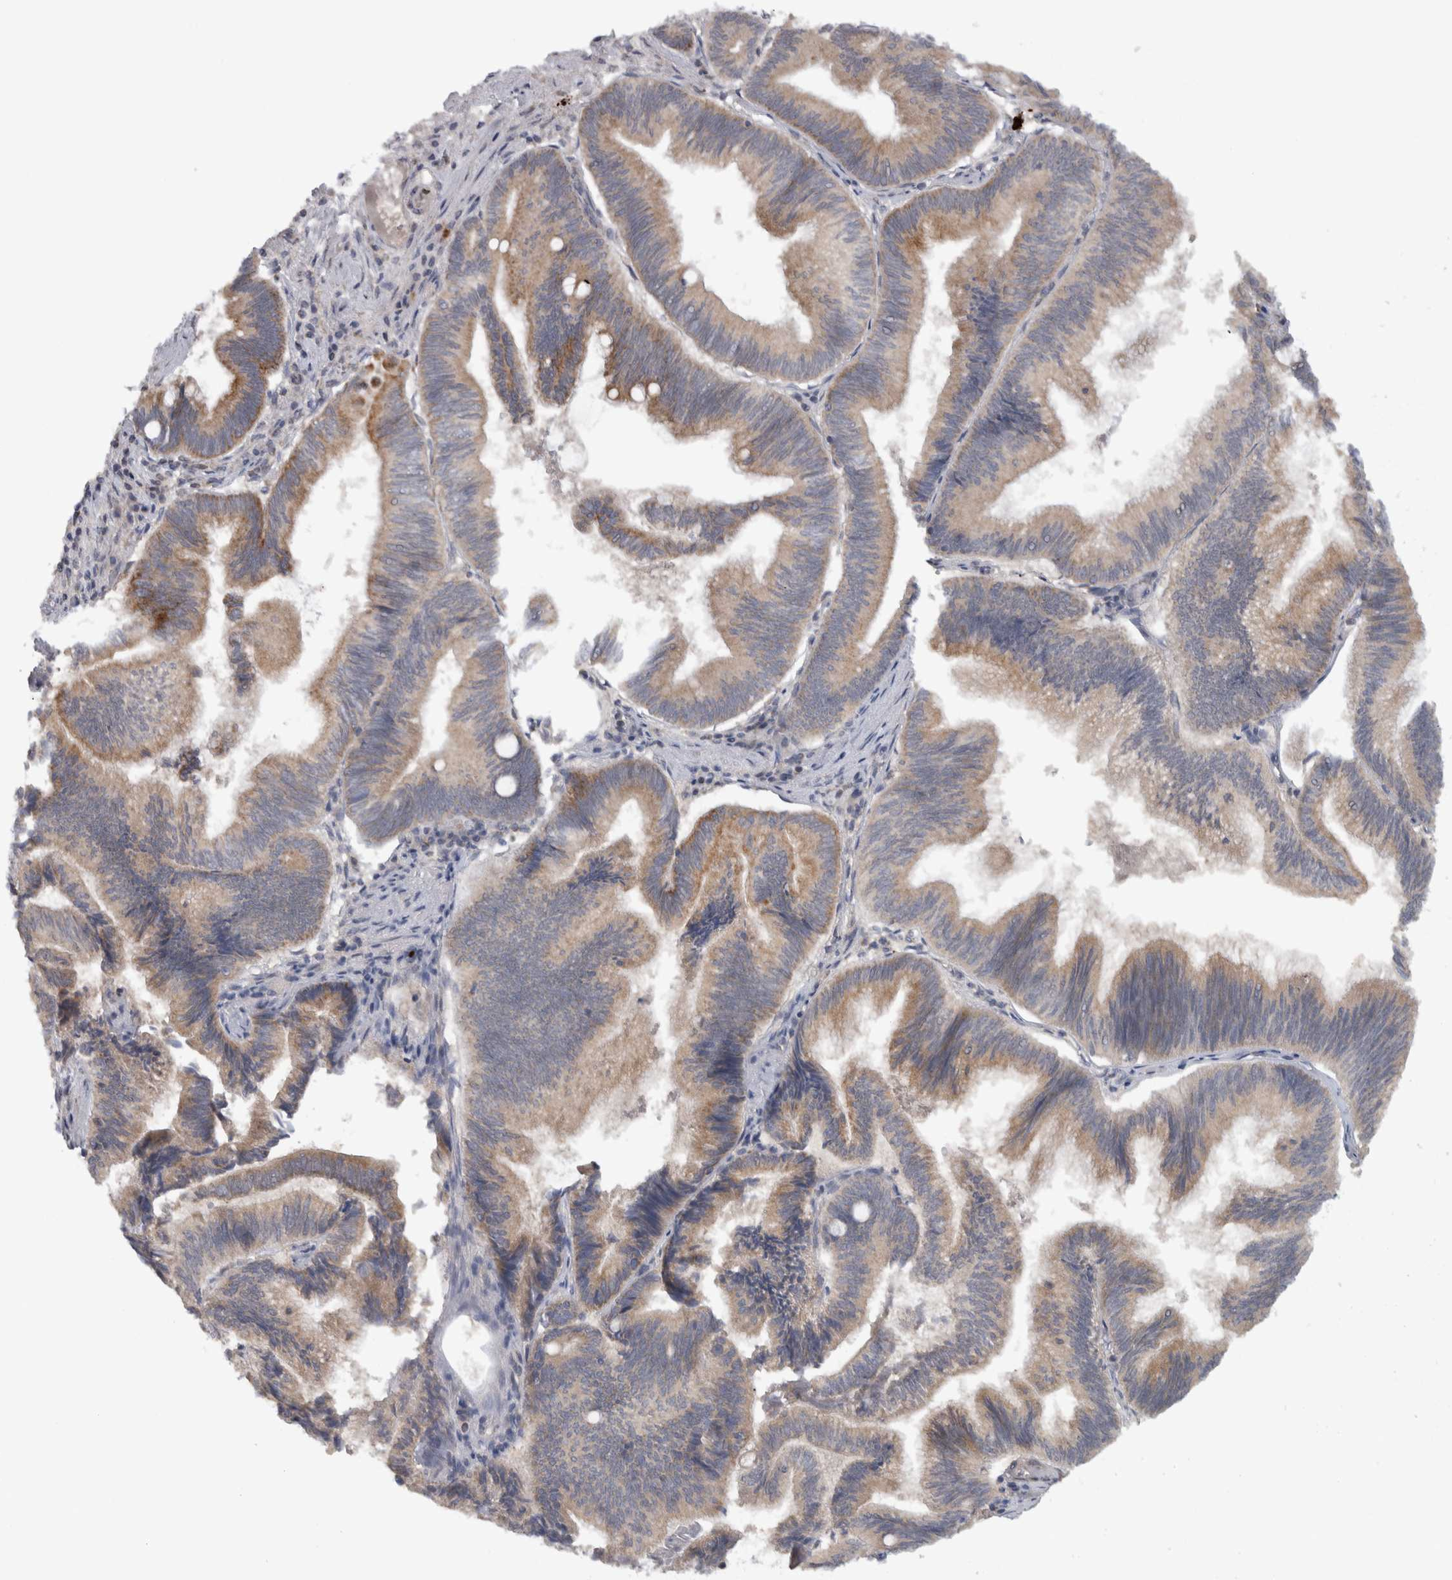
{"staining": {"intensity": "moderate", "quantity": ">75%", "location": "cytoplasmic/membranous"}, "tissue": "pancreatic cancer", "cell_type": "Tumor cells", "image_type": "cancer", "snomed": [{"axis": "morphology", "description": "Adenocarcinoma, NOS"}, {"axis": "topography", "description": "Pancreas"}], "caption": "Moderate cytoplasmic/membranous positivity is present in approximately >75% of tumor cells in pancreatic cancer.", "gene": "RAB18", "patient": {"sex": "male", "age": 82}}